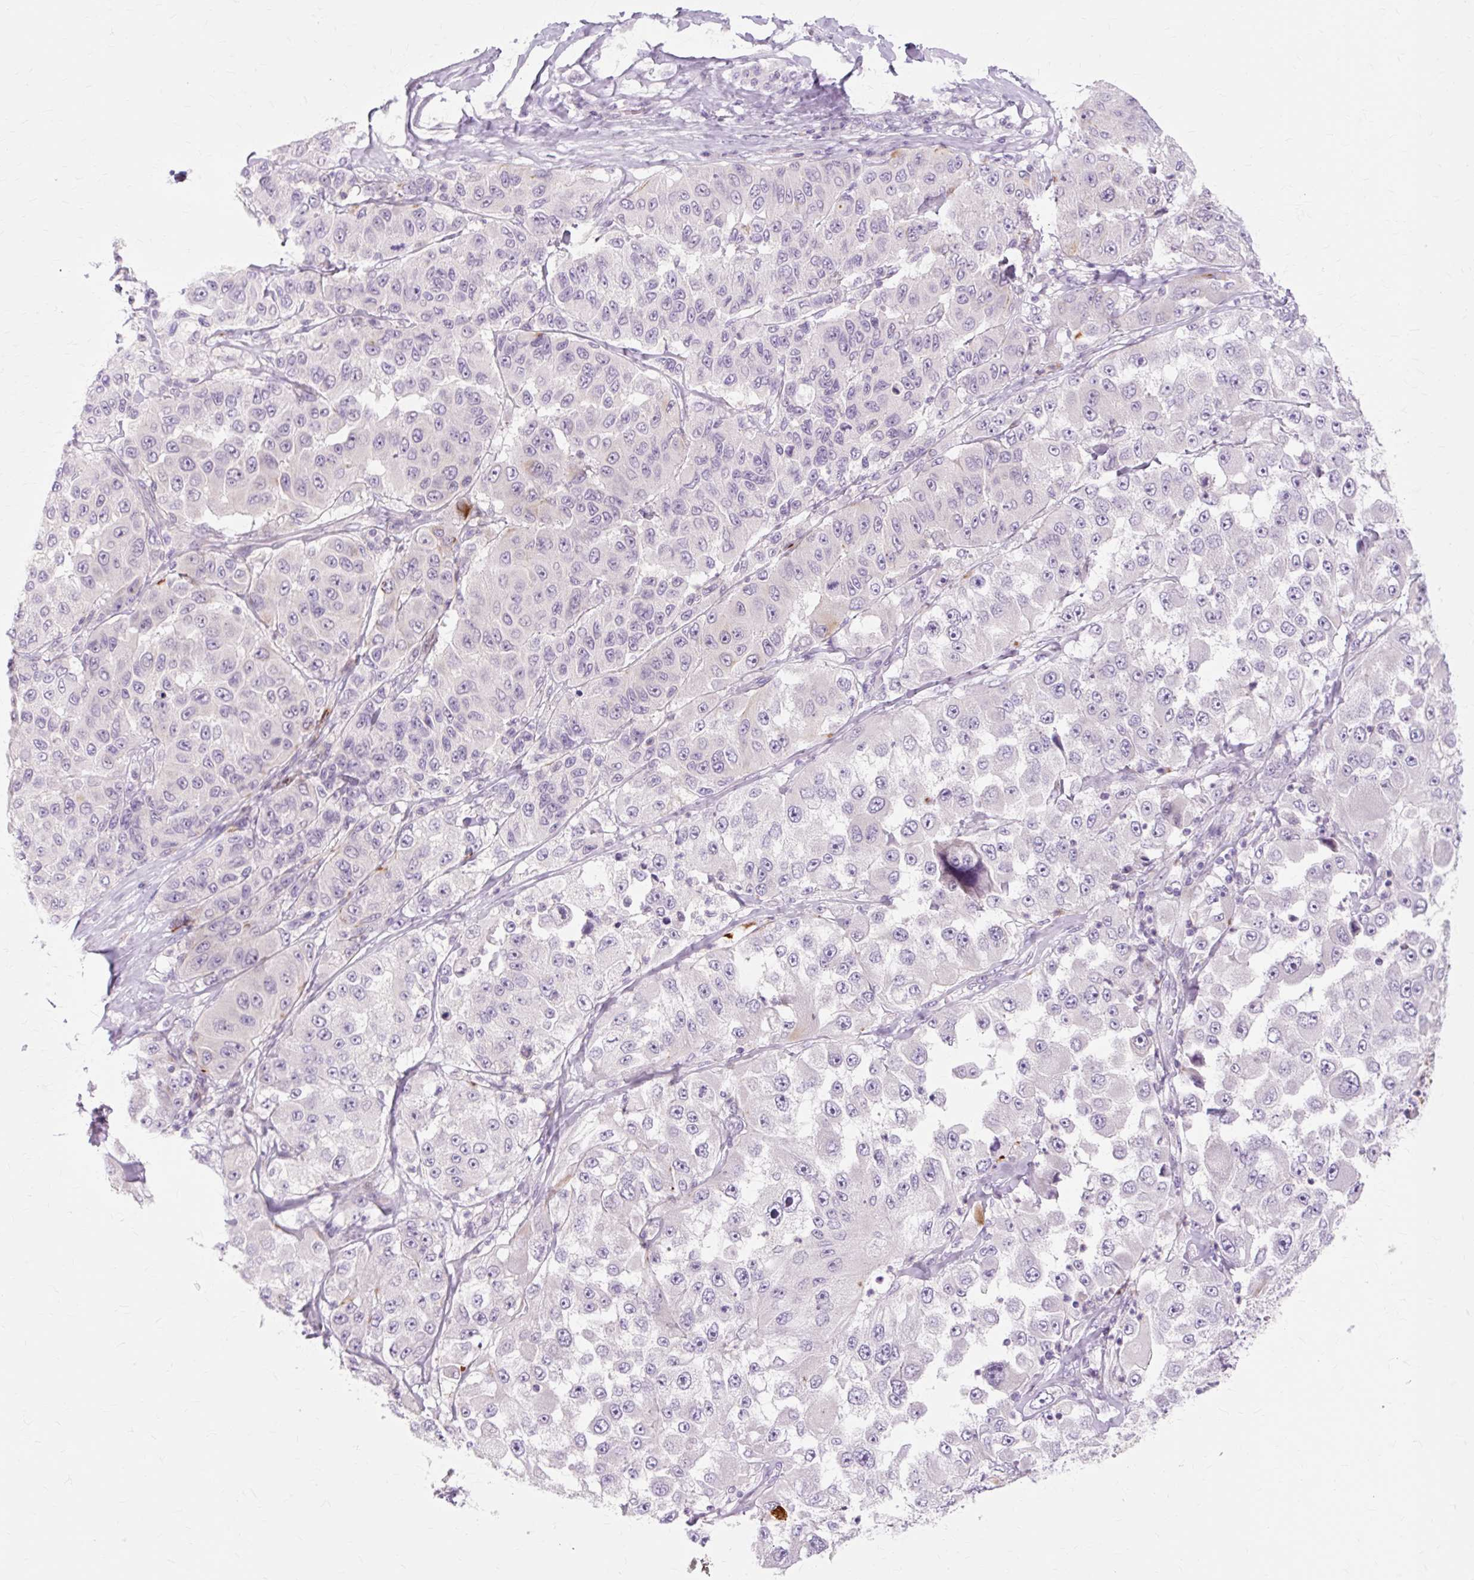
{"staining": {"intensity": "negative", "quantity": "none", "location": "none"}, "tissue": "melanoma", "cell_type": "Tumor cells", "image_type": "cancer", "snomed": [{"axis": "morphology", "description": "Malignant melanoma, Metastatic site"}, {"axis": "topography", "description": "Lymph node"}], "caption": "Immunohistochemistry of melanoma displays no staining in tumor cells.", "gene": "ZNF35", "patient": {"sex": "male", "age": 62}}